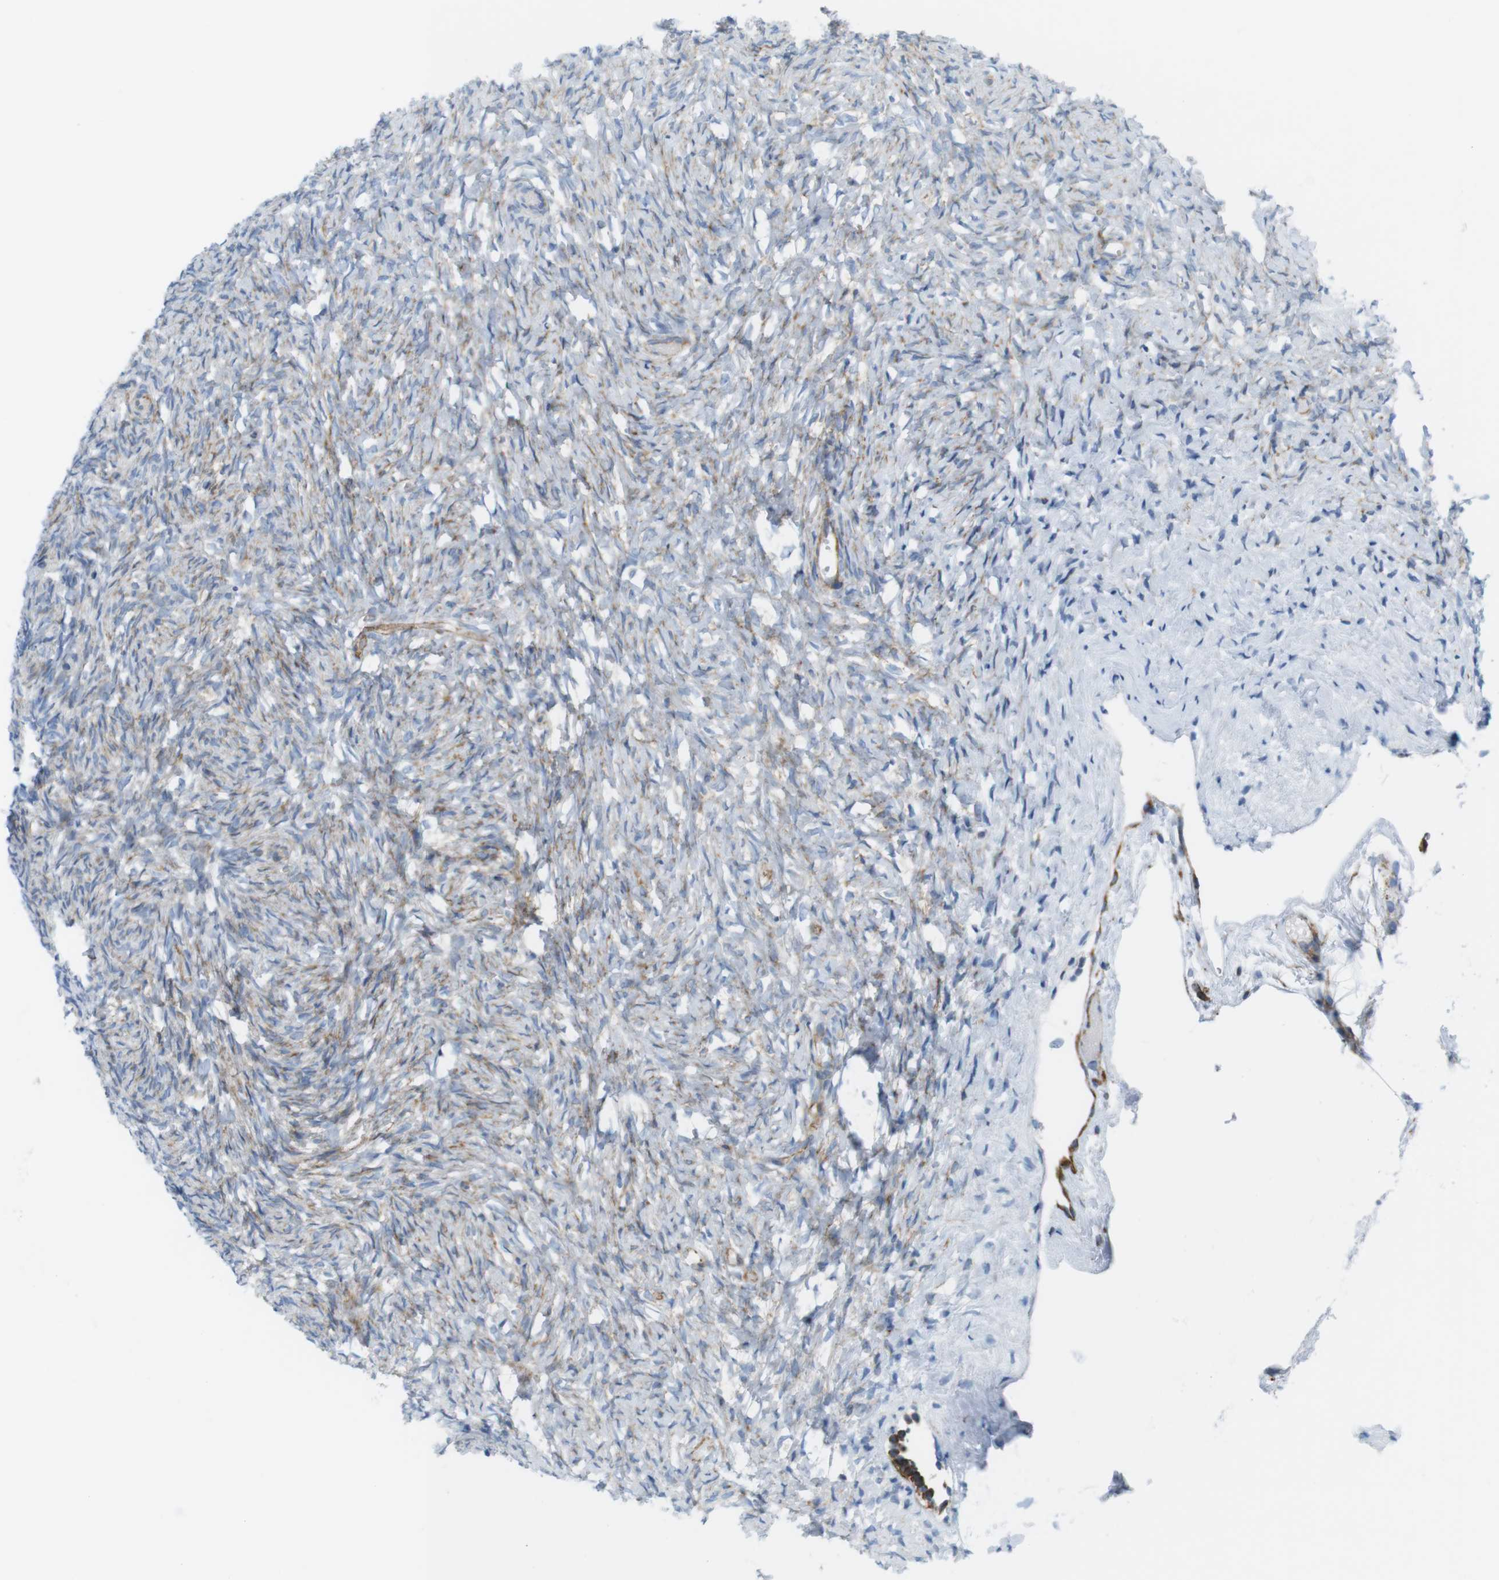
{"staining": {"intensity": "moderate", "quantity": "25%-75%", "location": "cytoplasmic/membranous"}, "tissue": "ovary", "cell_type": "Ovarian stroma cells", "image_type": "normal", "snomed": [{"axis": "morphology", "description": "Normal tissue, NOS"}, {"axis": "topography", "description": "Ovary"}], "caption": "High-magnification brightfield microscopy of benign ovary stained with DAB (brown) and counterstained with hematoxylin (blue). ovarian stroma cells exhibit moderate cytoplasmic/membranous positivity is identified in about25%-75% of cells. (DAB IHC with brightfield microscopy, high magnification).", "gene": "MYH9", "patient": {"sex": "female", "age": 35}}